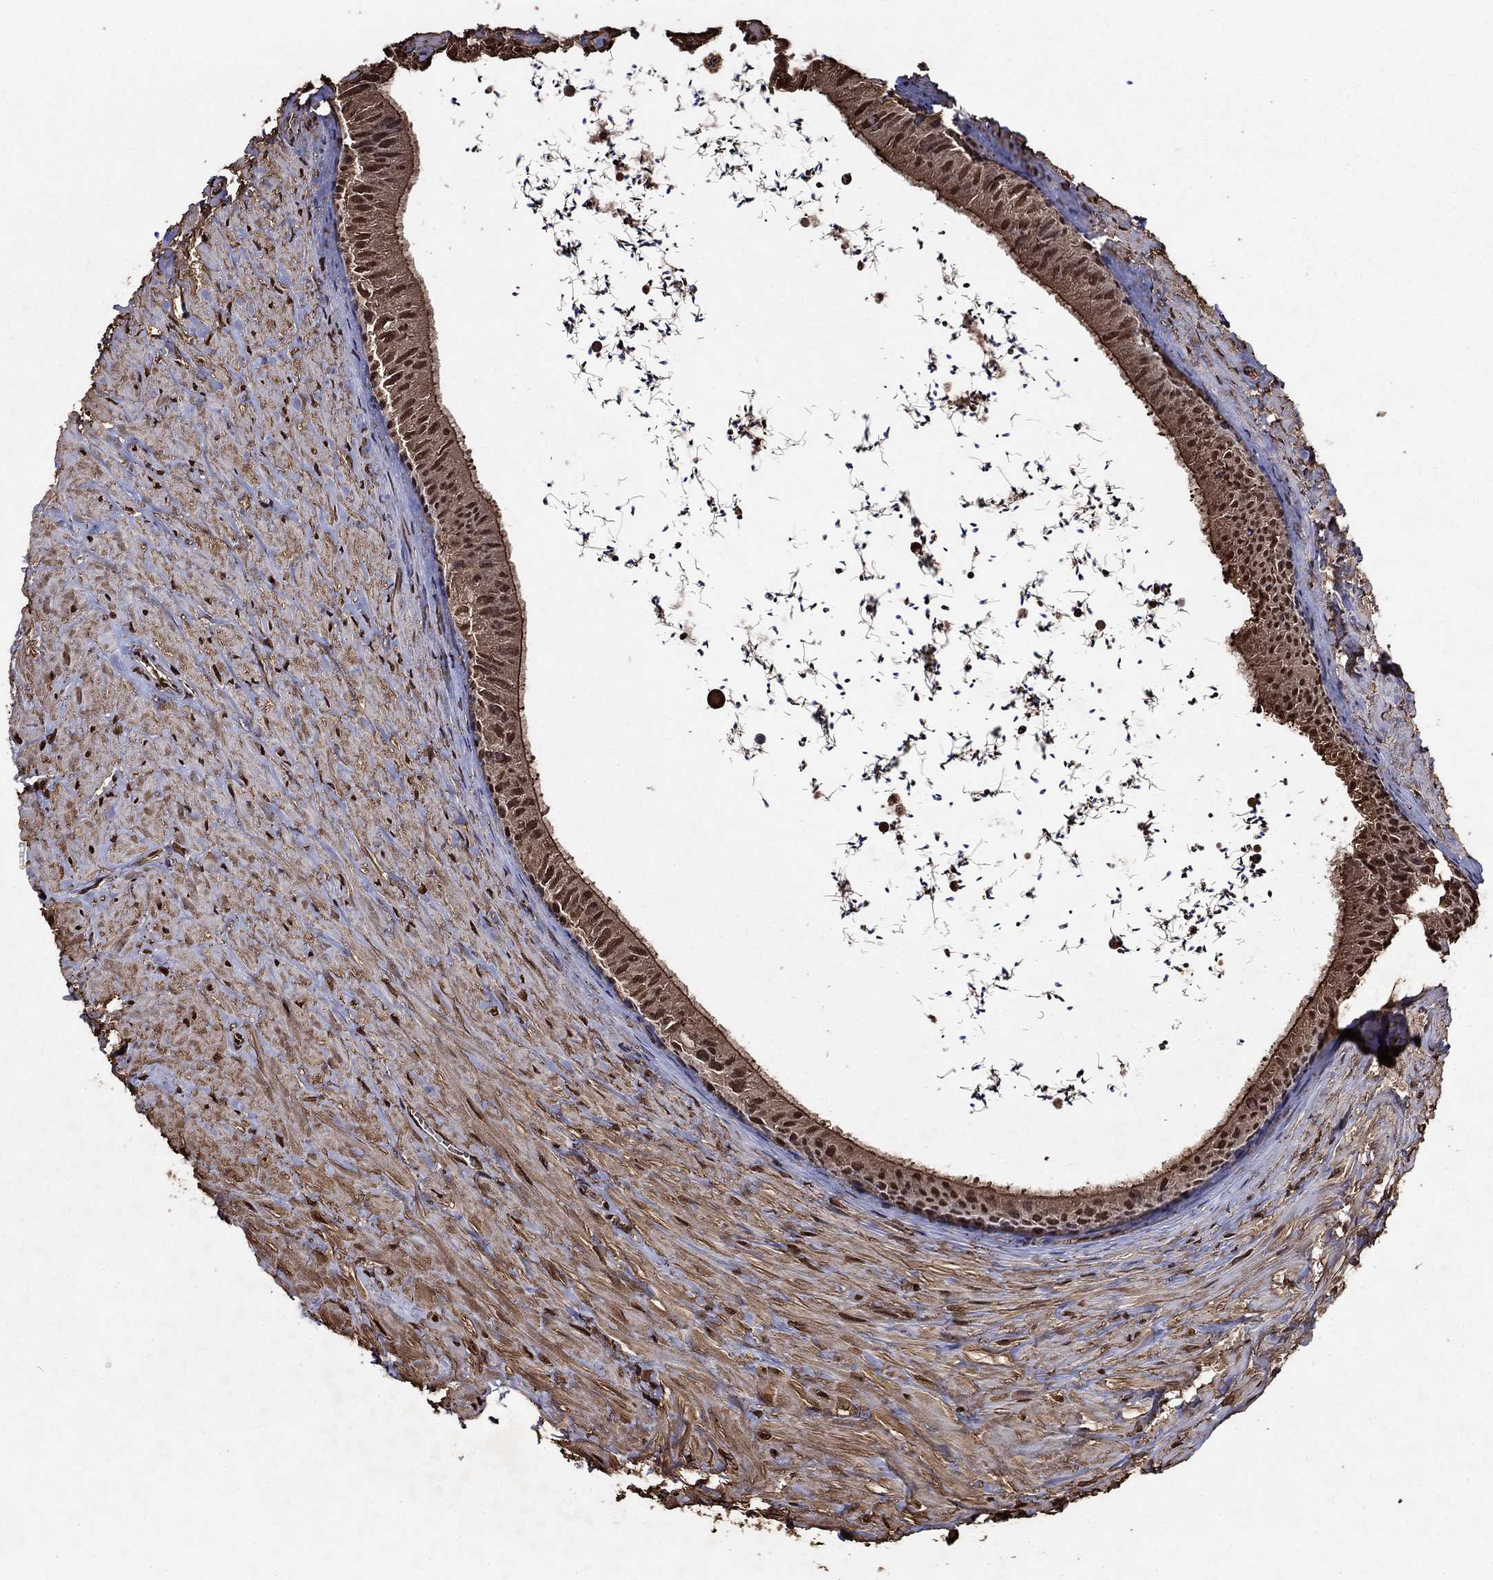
{"staining": {"intensity": "moderate", "quantity": "25%-75%", "location": "cytoplasmic/membranous,nuclear"}, "tissue": "epididymis", "cell_type": "Glandular cells", "image_type": "normal", "snomed": [{"axis": "morphology", "description": "Normal tissue, NOS"}, {"axis": "topography", "description": "Epididymis"}], "caption": "Glandular cells display moderate cytoplasmic/membranous,nuclear staining in about 25%-75% of cells in normal epididymis.", "gene": "GAPDH", "patient": {"sex": "male", "age": 32}}